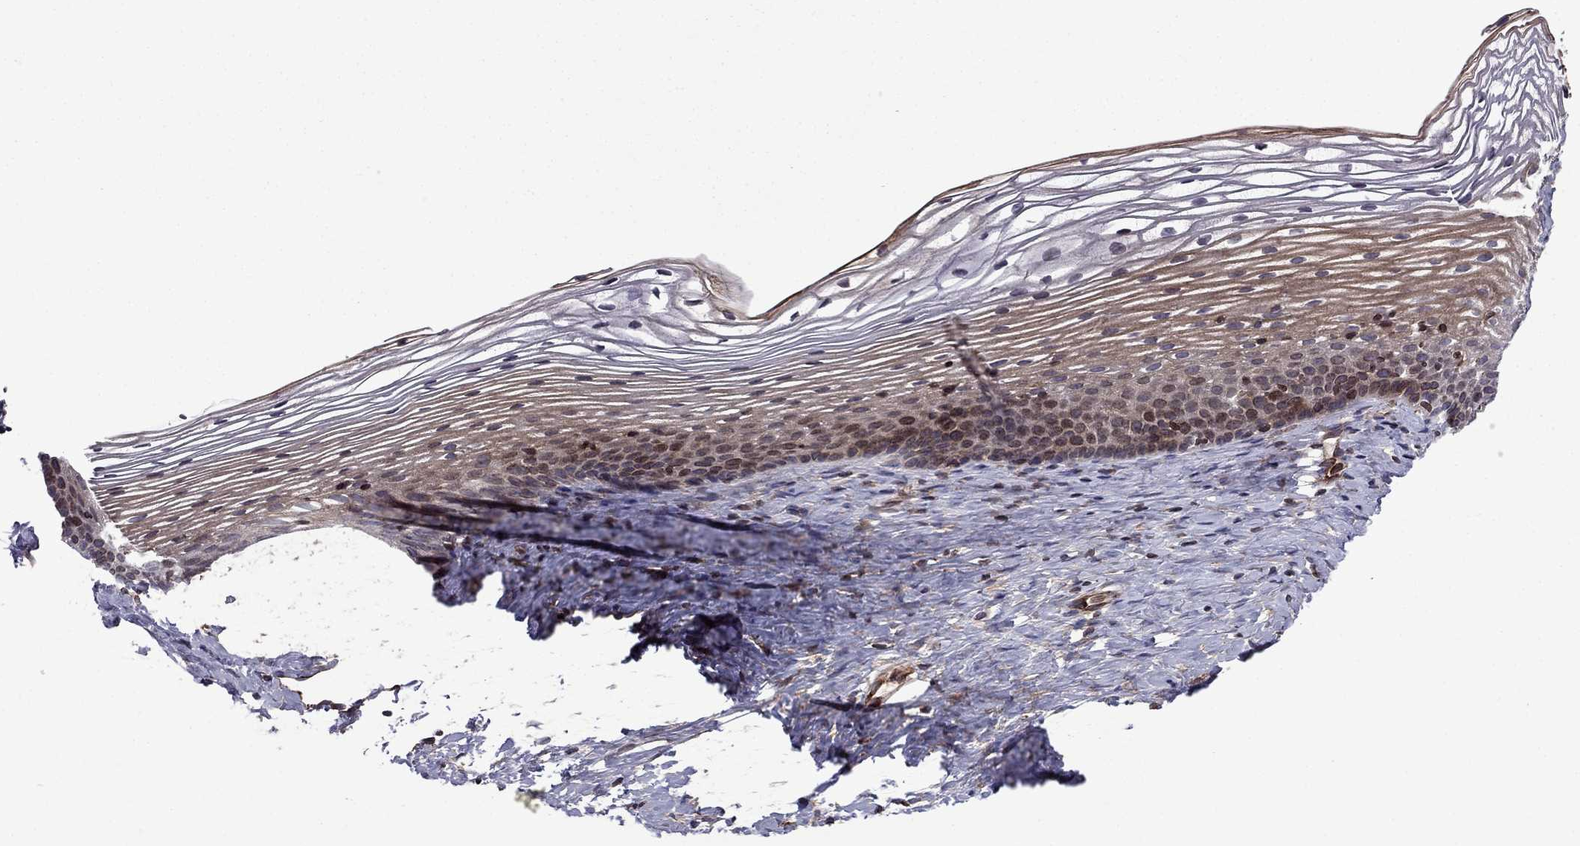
{"staining": {"intensity": "moderate", "quantity": "25%-75%", "location": "cytoplasmic/membranous"}, "tissue": "cervix", "cell_type": "Glandular cells", "image_type": "normal", "snomed": [{"axis": "morphology", "description": "Normal tissue, NOS"}, {"axis": "topography", "description": "Cervix"}], "caption": "Normal cervix shows moderate cytoplasmic/membranous positivity in approximately 25%-75% of glandular cells, visualized by immunohistochemistry. (DAB IHC, brown staining for protein, blue staining for nuclei).", "gene": "CDC42BPA", "patient": {"sex": "female", "age": 39}}